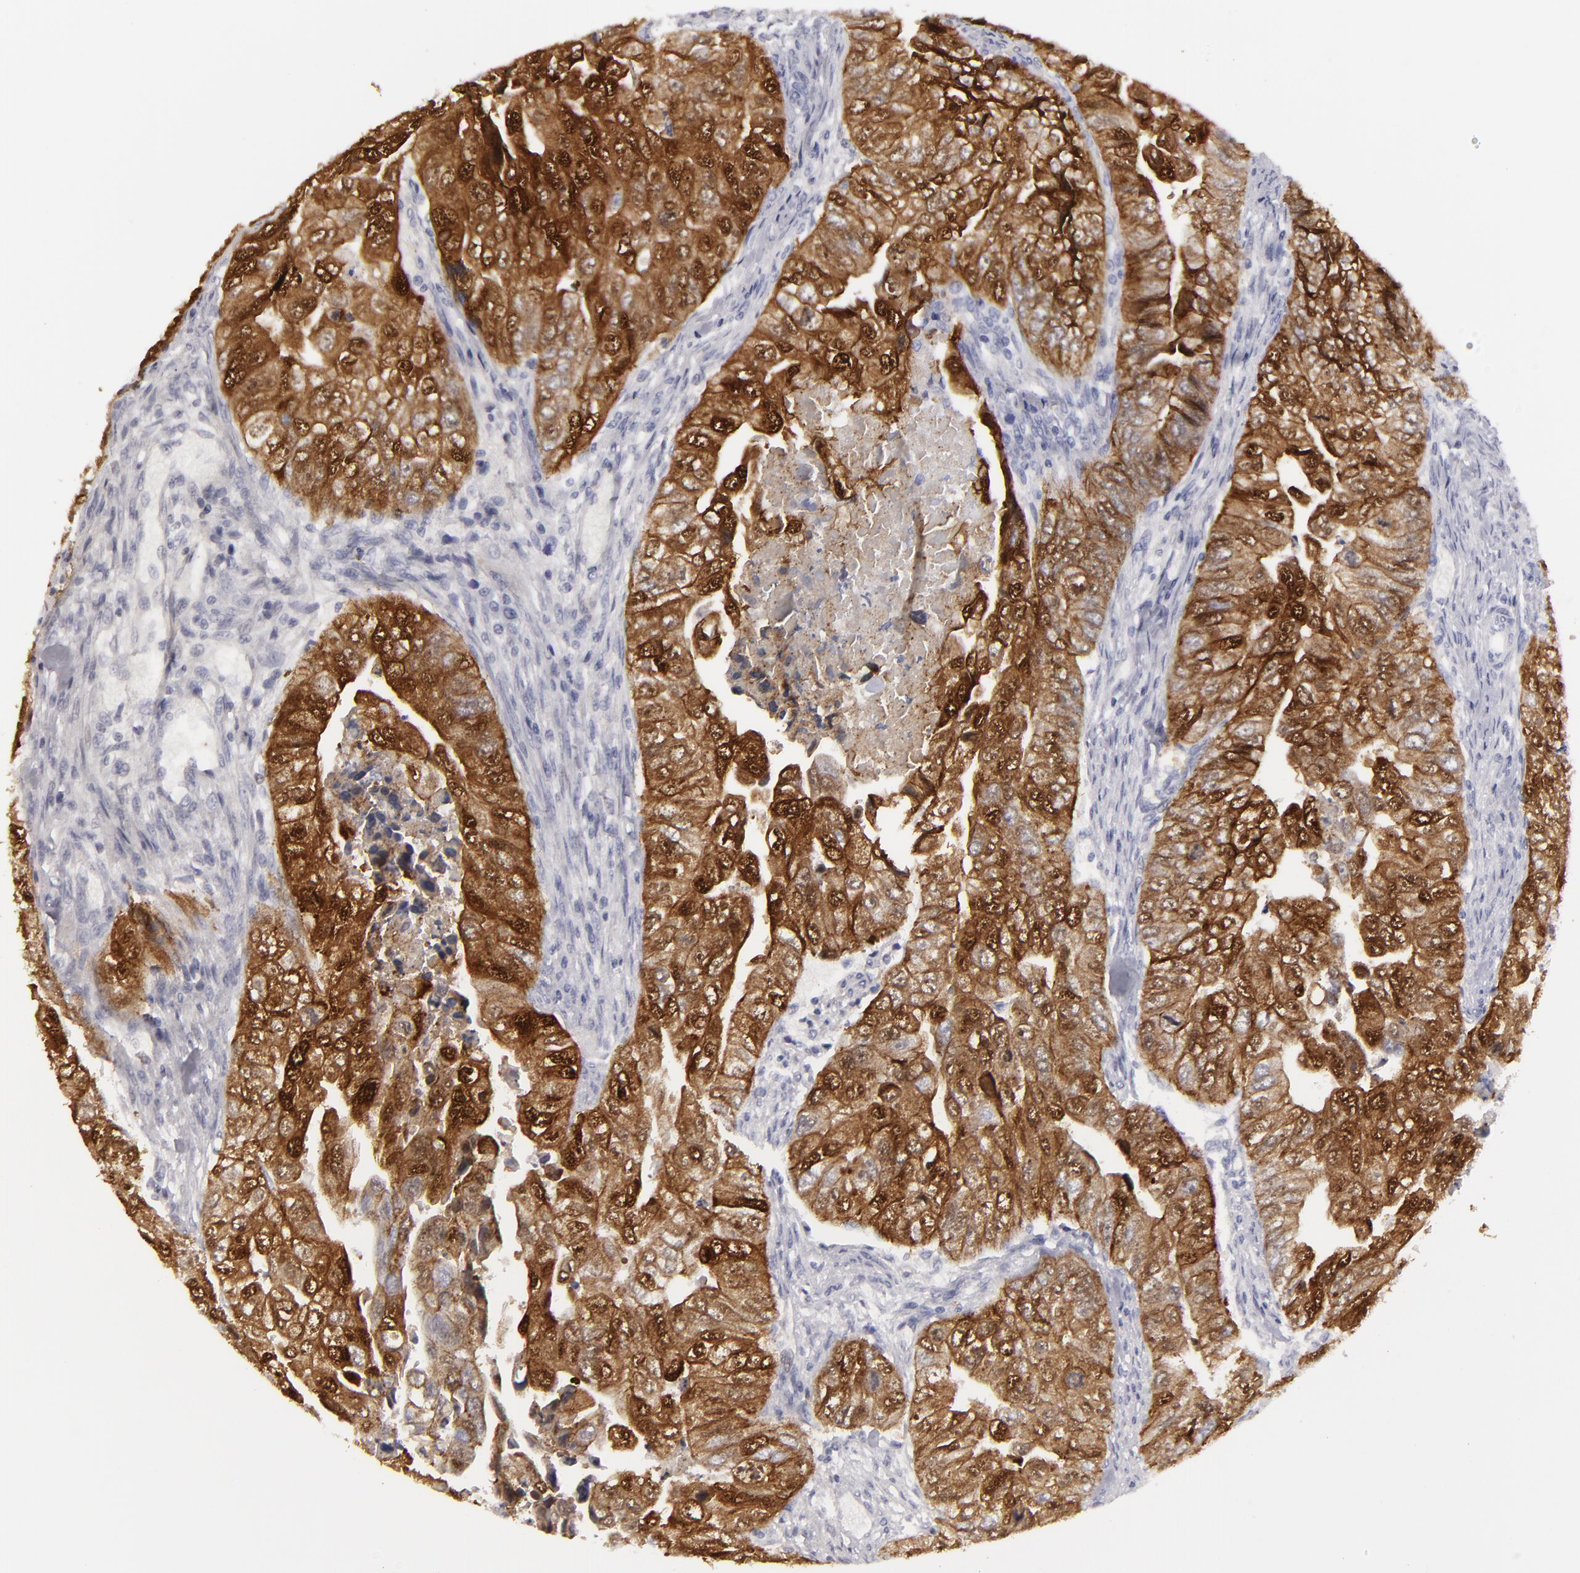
{"staining": {"intensity": "strong", "quantity": ">75%", "location": "cytoplasmic/membranous"}, "tissue": "colorectal cancer", "cell_type": "Tumor cells", "image_type": "cancer", "snomed": [{"axis": "morphology", "description": "Adenocarcinoma, NOS"}, {"axis": "topography", "description": "Colon"}], "caption": "Protein analysis of adenocarcinoma (colorectal) tissue displays strong cytoplasmic/membranous staining in about >75% of tumor cells. The staining is performed using DAB brown chromogen to label protein expression. The nuclei are counter-stained blue using hematoxylin.", "gene": "JUP", "patient": {"sex": "female", "age": 11}}